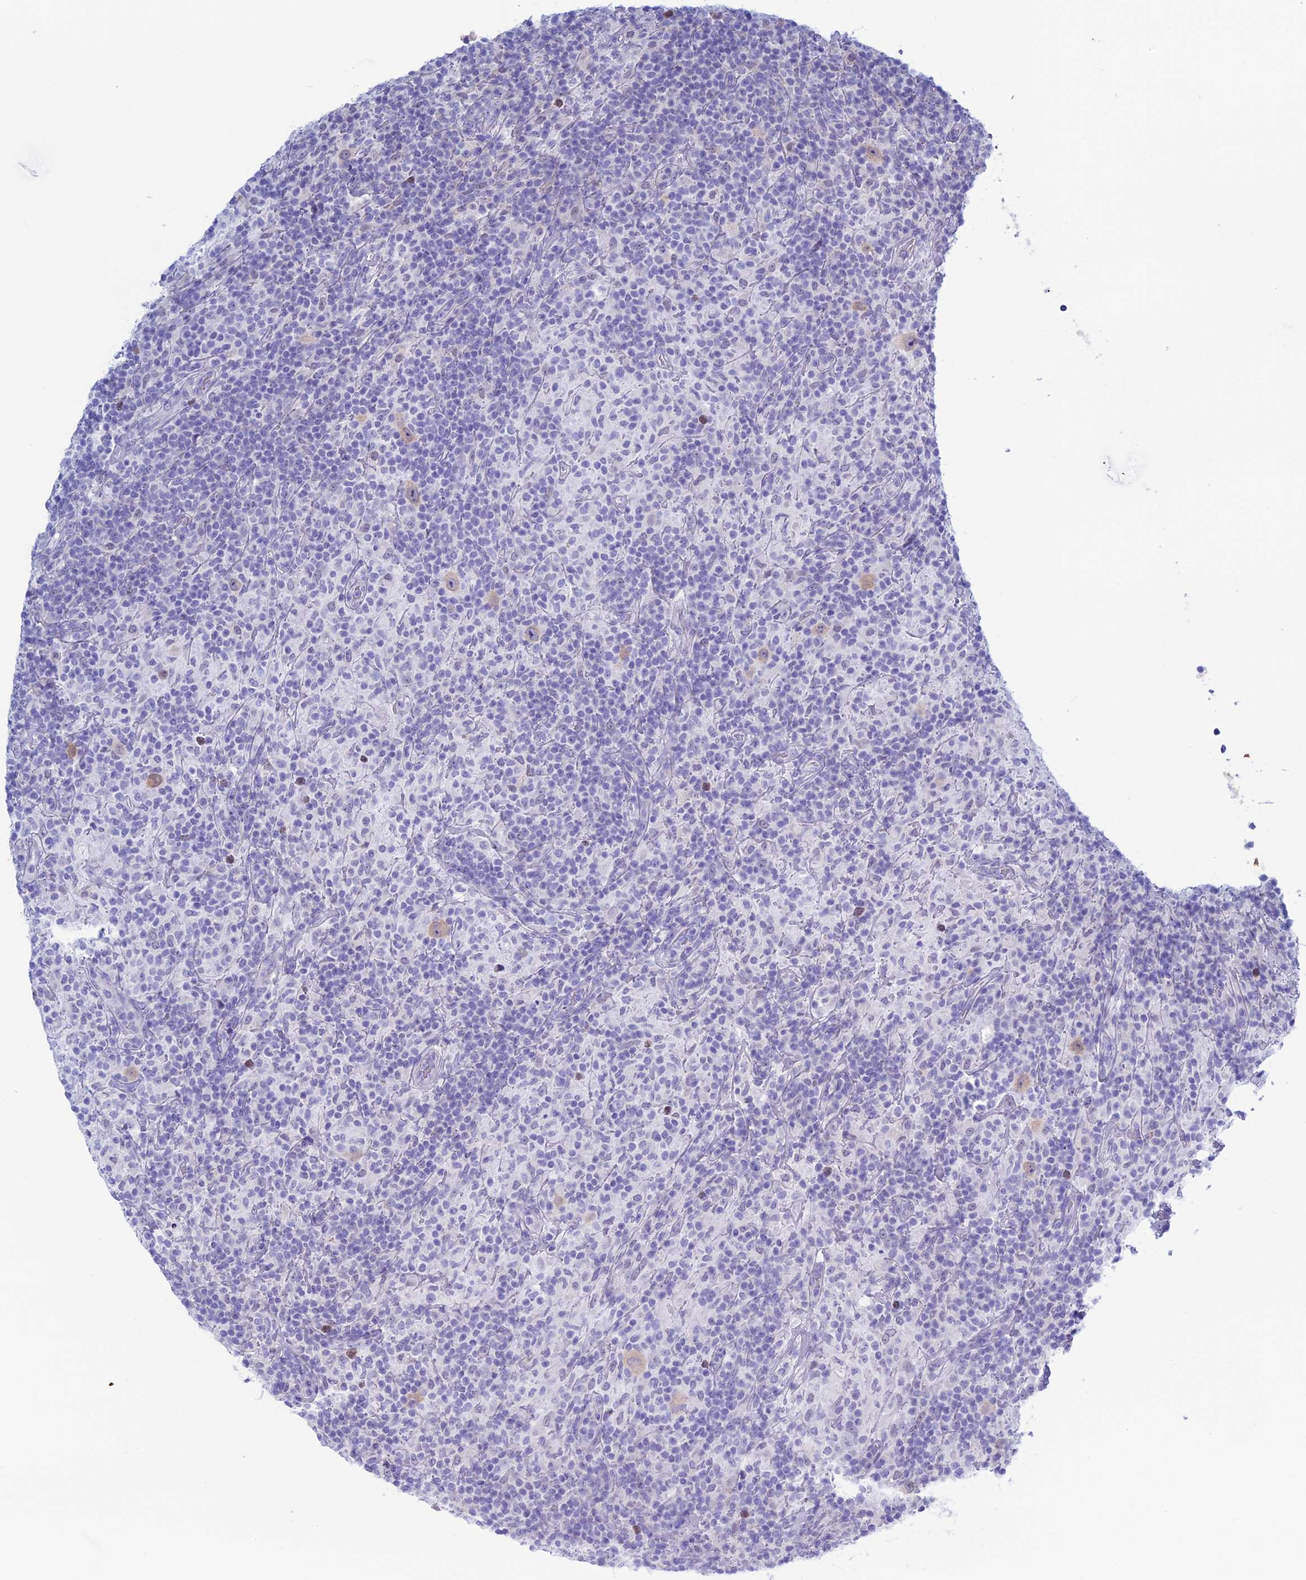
{"staining": {"intensity": "negative", "quantity": "none", "location": "none"}, "tissue": "lymphoma", "cell_type": "Tumor cells", "image_type": "cancer", "snomed": [{"axis": "morphology", "description": "Hodgkin's disease, NOS"}, {"axis": "topography", "description": "Lymph node"}], "caption": "This image is of Hodgkin's disease stained with IHC to label a protein in brown with the nuclei are counter-stained blue. There is no positivity in tumor cells.", "gene": "LHFPL2", "patient": {"sex": "male", "age": 70}}